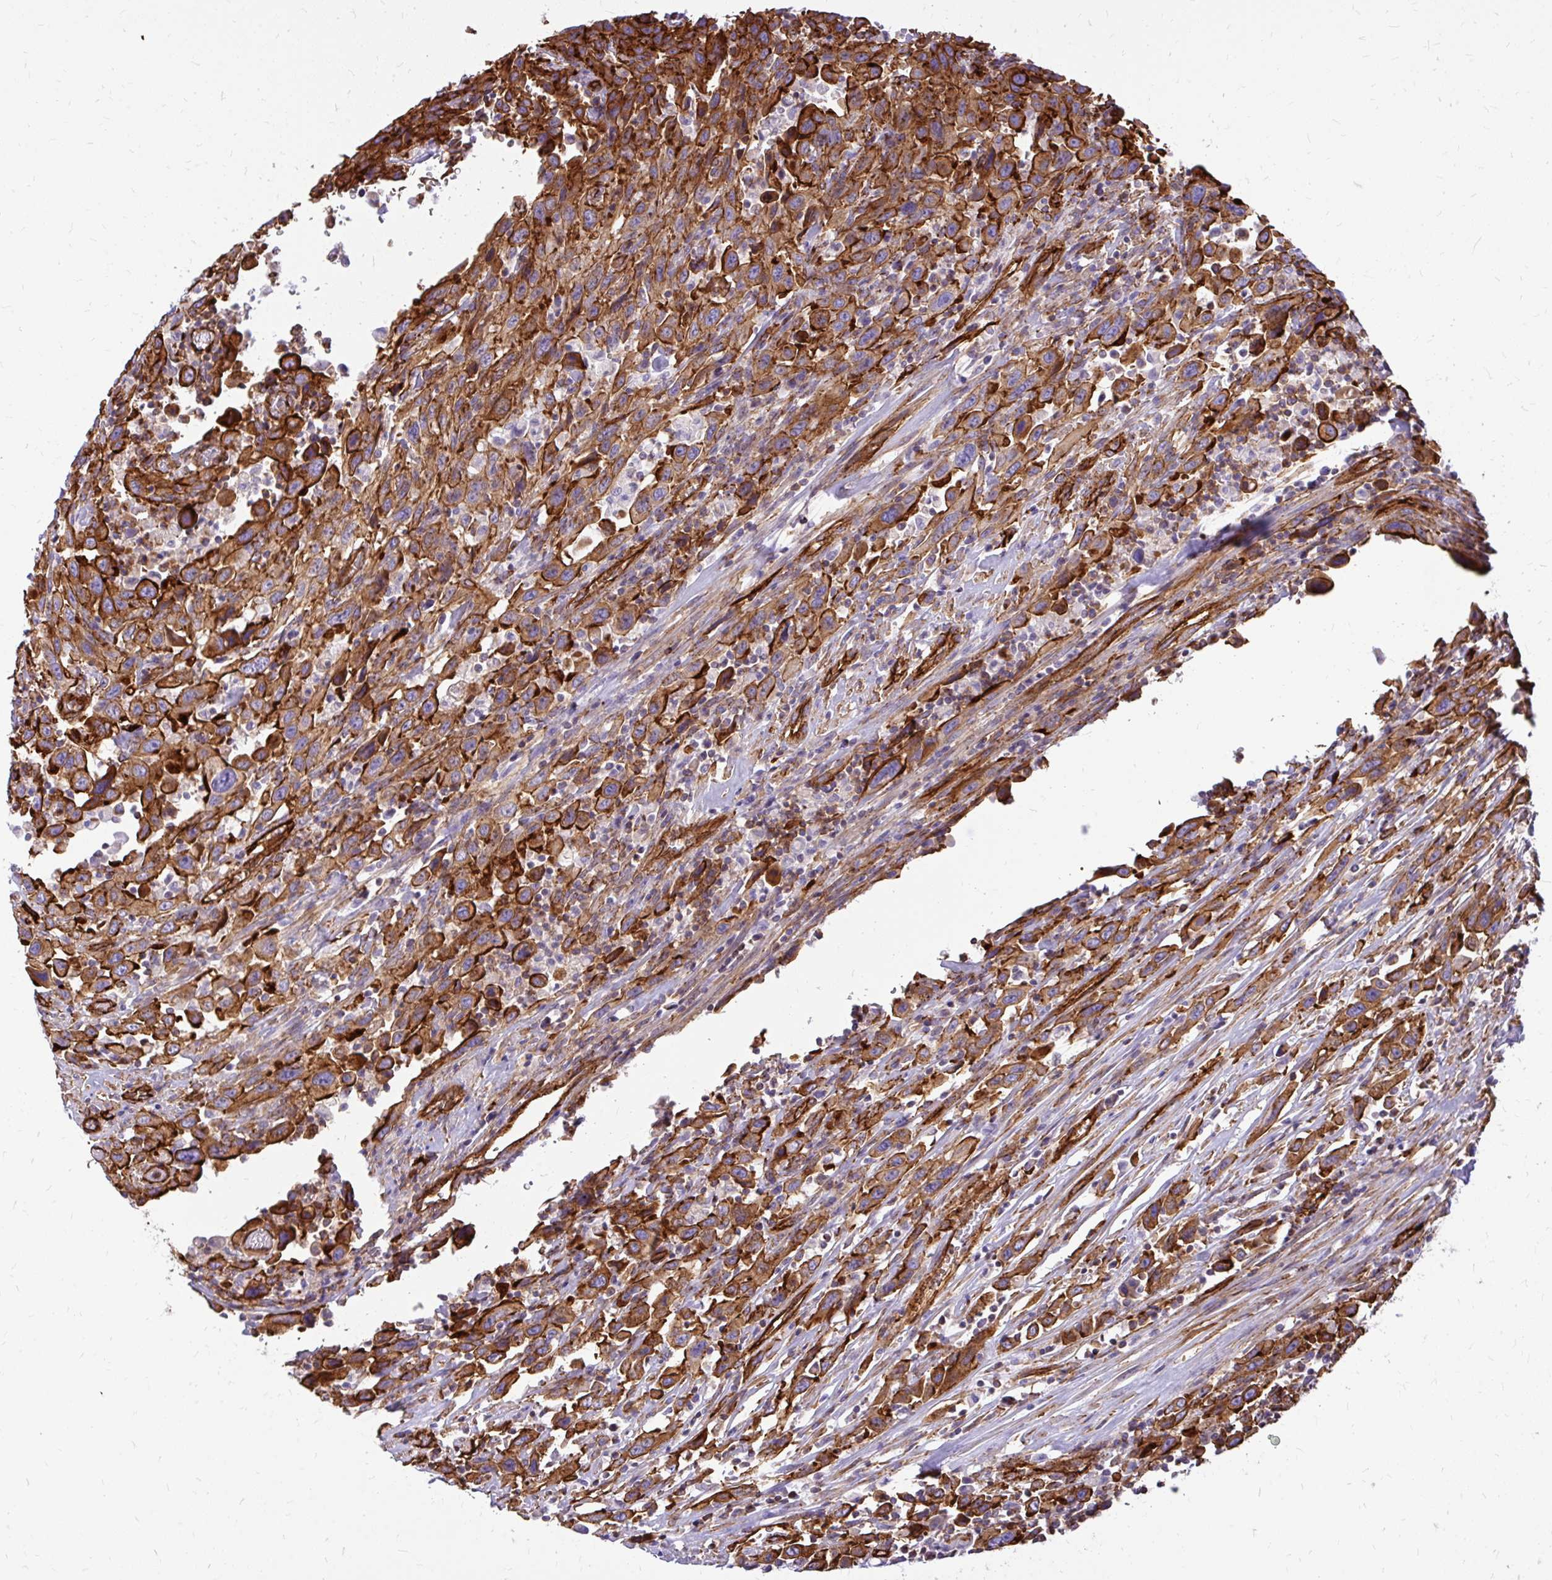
{"staining": {"intensity": "strong", "quantity": ">75%", "location": "cytoplasmic/membranous"}, "tissue": "urothelial cancer", "cell_type": "Tumor cells", "image_type": "cancer", "snomed": [{"axis": "morphology", "description": "Urothelial carcinoma, High grade"}, {"axis": "topography", "description": "Urinary bladder"}], "caption": "Protein expression analysis of human urothelial carcinoma (high-grade) reveals strong cytoplasmic/membranous staining in approximately >75% of tumor cells.", "gene": "MAP1LC3B", "patient": {"sex": "male", "age": 61}}